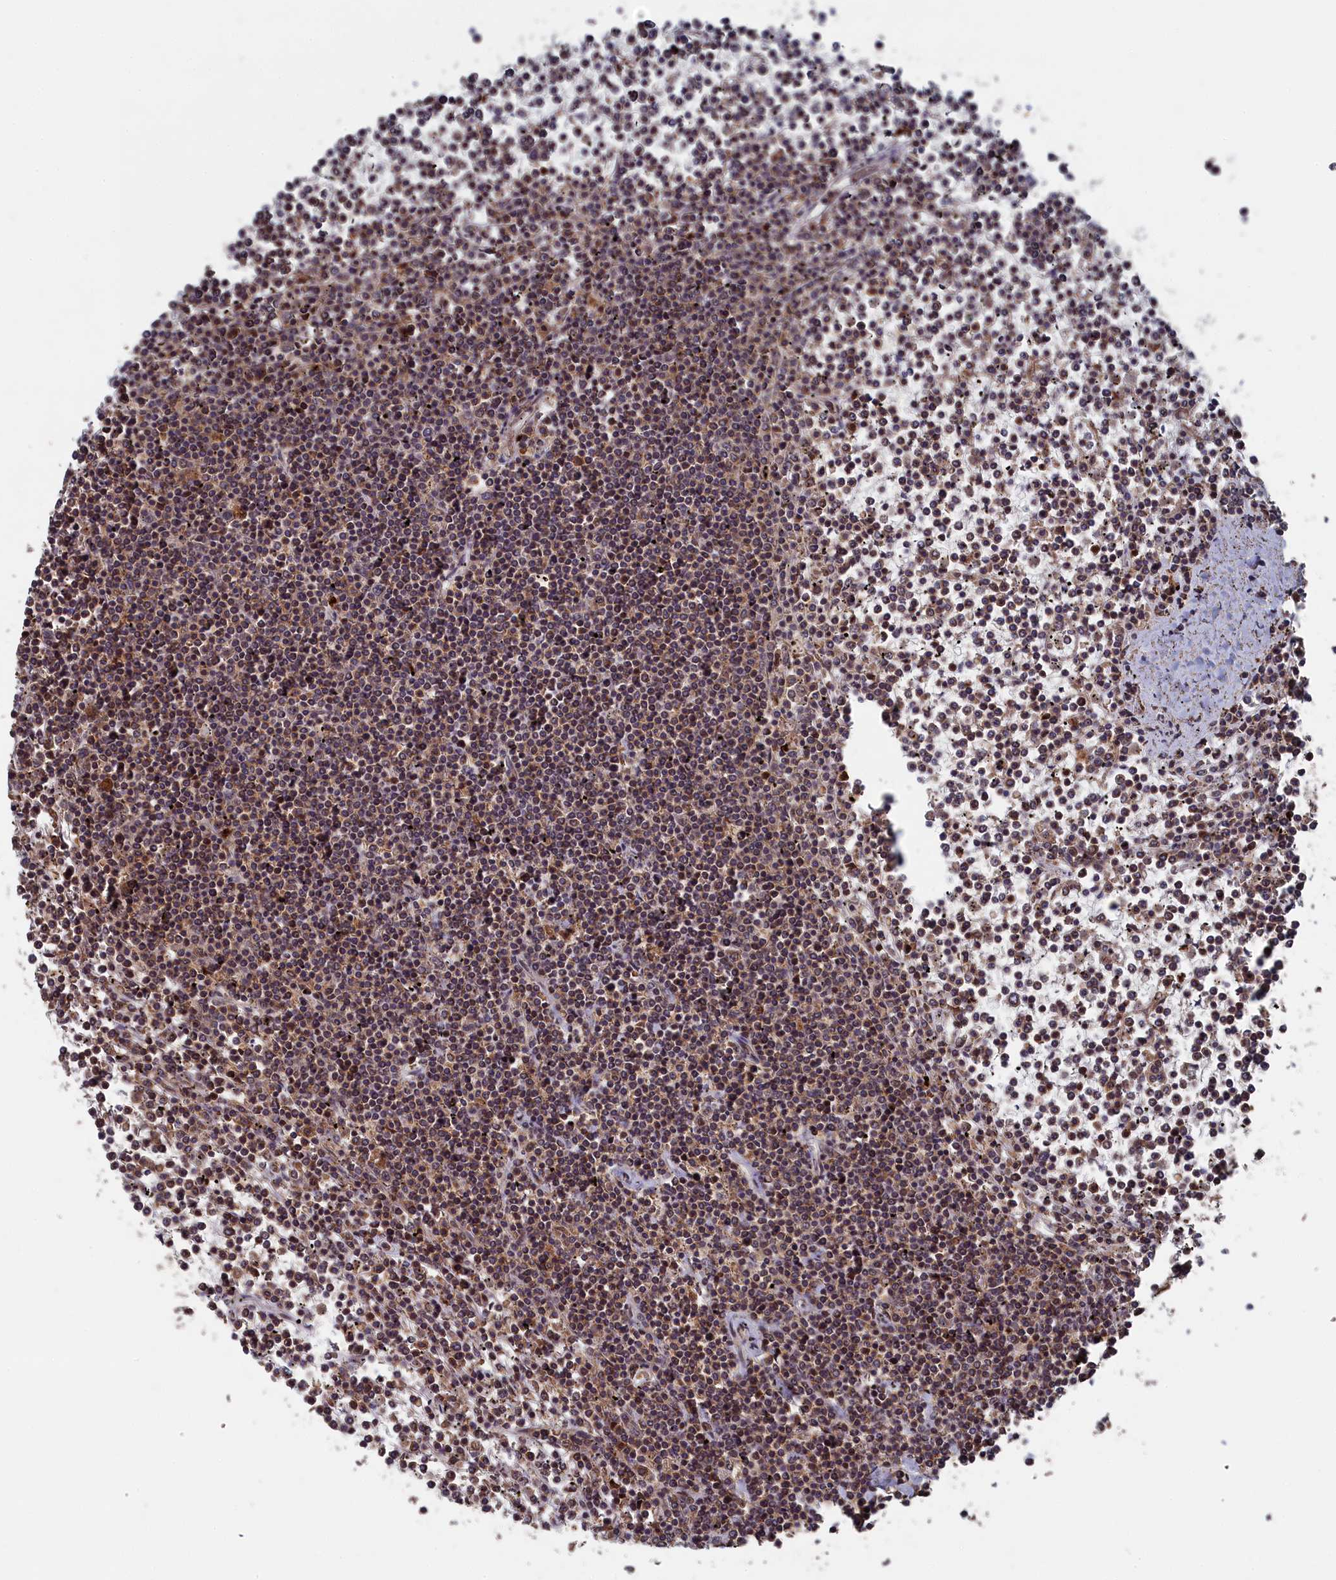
{"staining": {"intensity": "weak", "quantity": "25%-75%", "location": "nuclear"}, "tissue": "lymphoma", "cell_type": "Tumor cells", "image_type": "cancer", "snomed": [{"axis": "morphology", "description": "Malignant lymphoma, non-Hodgkin's type, Low grade"}, {"axis": "topography", "description": "Spleen"}], "caption": "Weak nuclear protein positivity is present in approximately 25%-75% of tumor cells in lymphoma.", "gene": "CEACAM21", "patient": {"sex": "female", "age": 19}}